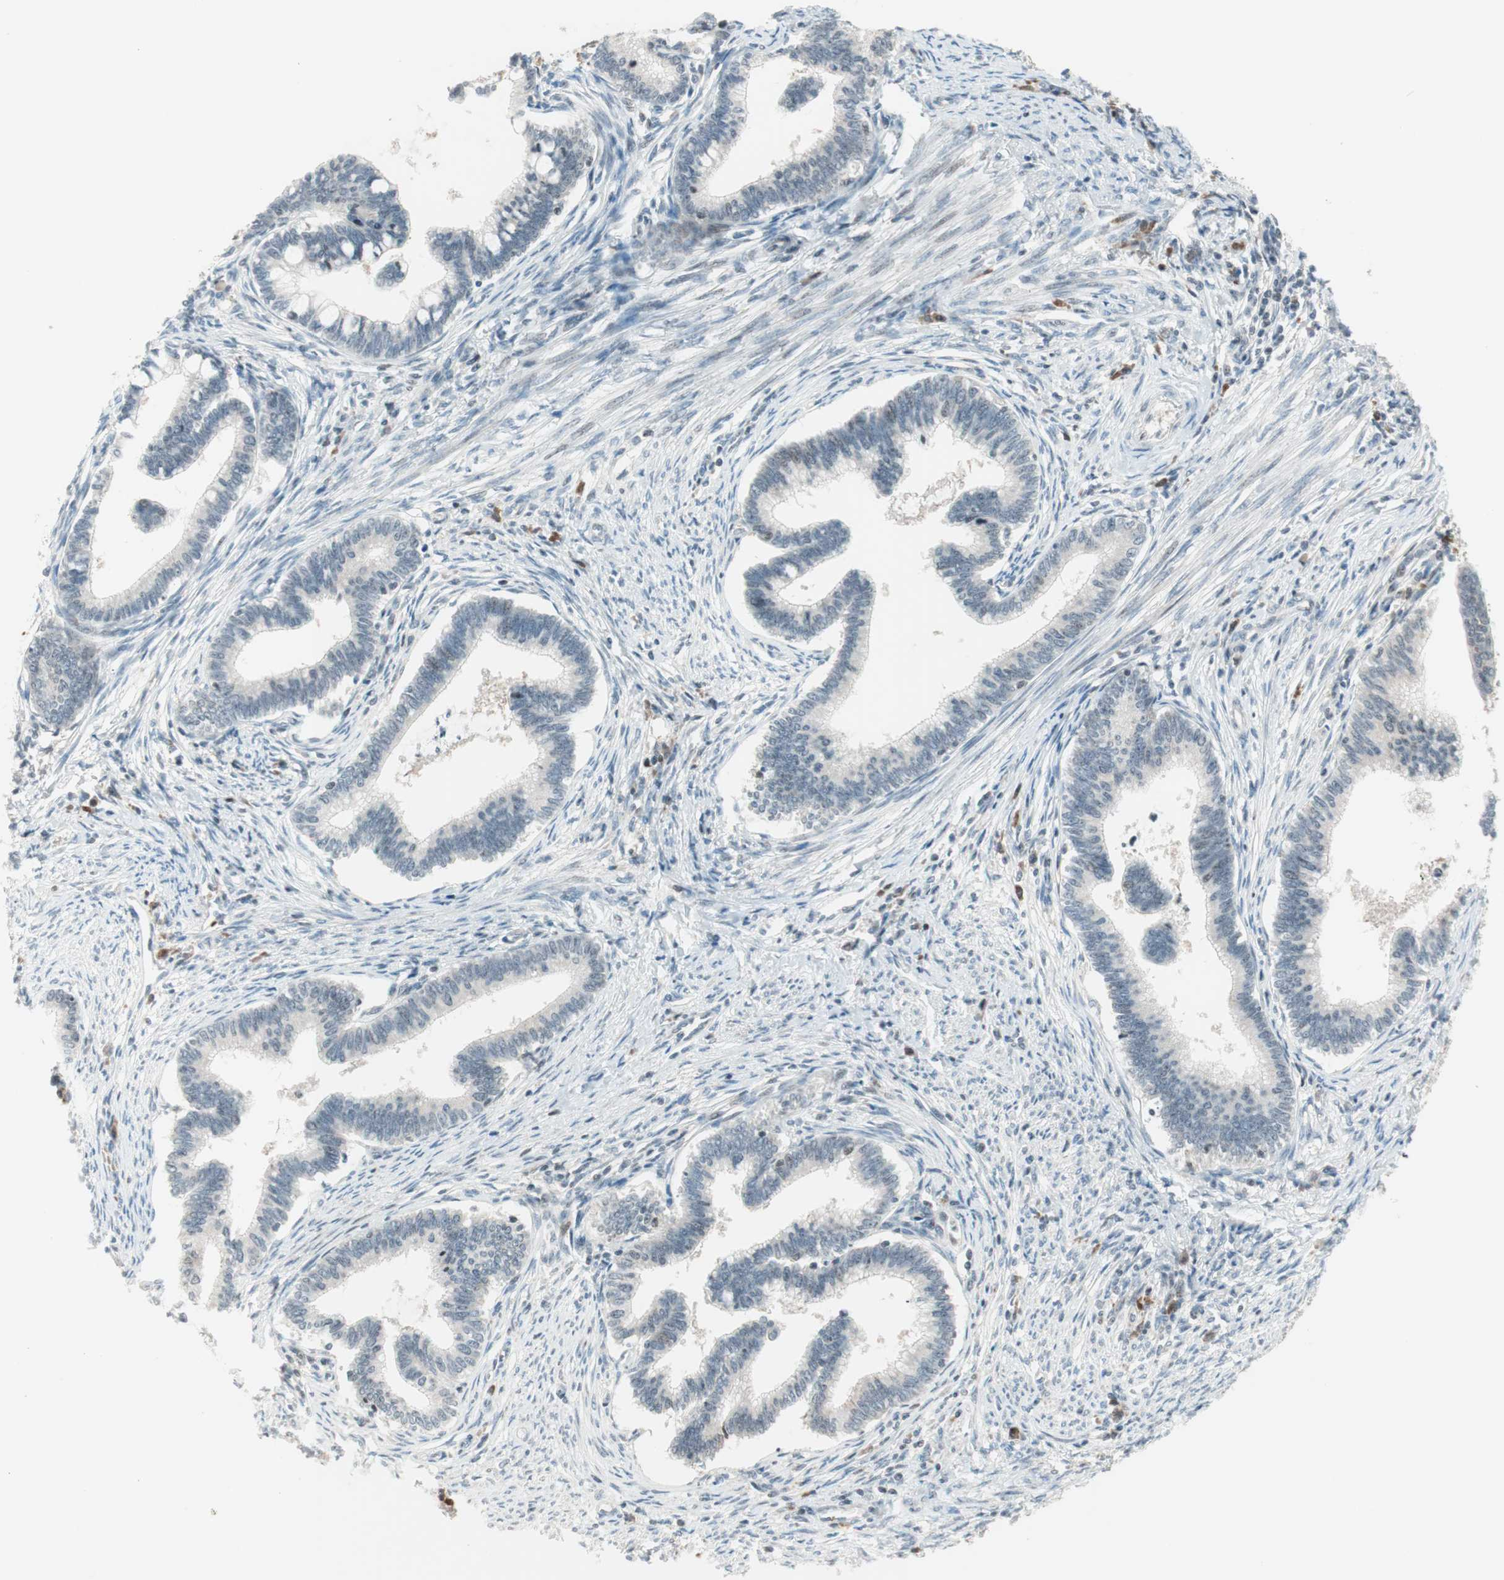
{"staining": {"intensity": "negative", "quantity": "none", "location": "none"}, "tissue": "cervical cancer", "cell_type": "Tumor cells", "image_type": "cancer", "snomed": [{"axis": "morphology", "description": "Adenocarcinoma, NOS"}, {"axis": "topography", "description": "Cervix"}], "caption": "Adenocarcinoma (cervical) was stained to show a protein in brown. There is no significant expression in tumor cells. Brightfield microscopy of immunohistochemistry (IHC) stained with DAB (3,3'-diaminobenzidine) (brown) and hematoxylin (blue), captured at high magnification.", "gene": "TPT1", "patient": {"sex": "female", "age": 36}}